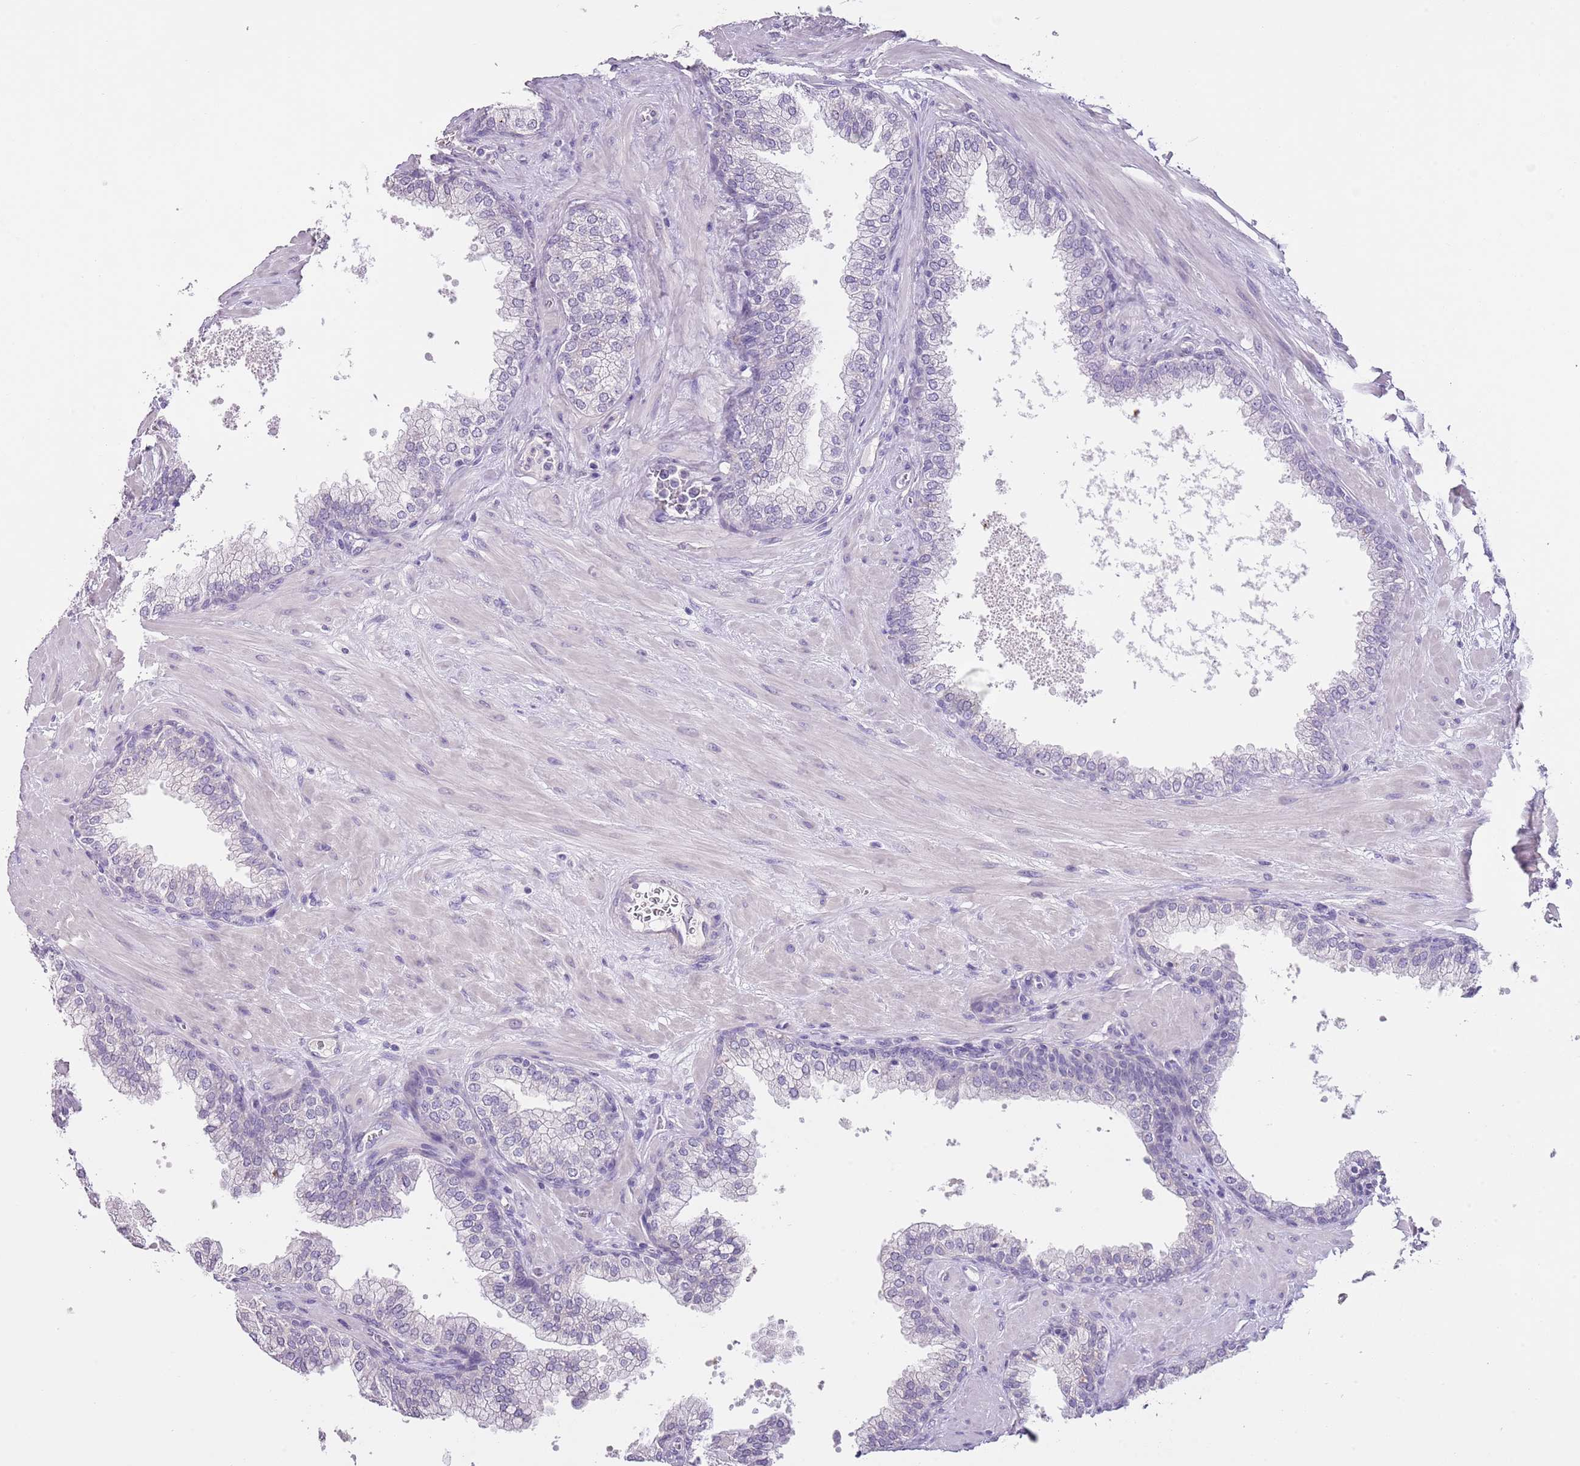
{"staining": {"intensity": "negative", "quantity": "none", "location": "none"}, "tissue": "prostate", "cell_type": "Glandular cells", "image_type": "normal", "snomed": [{"axis": "morphology", "description": "Normal tissue, NOS"}, {"axis": "topography", "description": "Prostate"}], "caption": "The photomicrograph exhibits no significant positivity in glandular cells of prostate. (IHC, brightfield microscopy, high magnification).", "gene": "SLC35E3", "patient": {"sex": "male", "age": 60}}